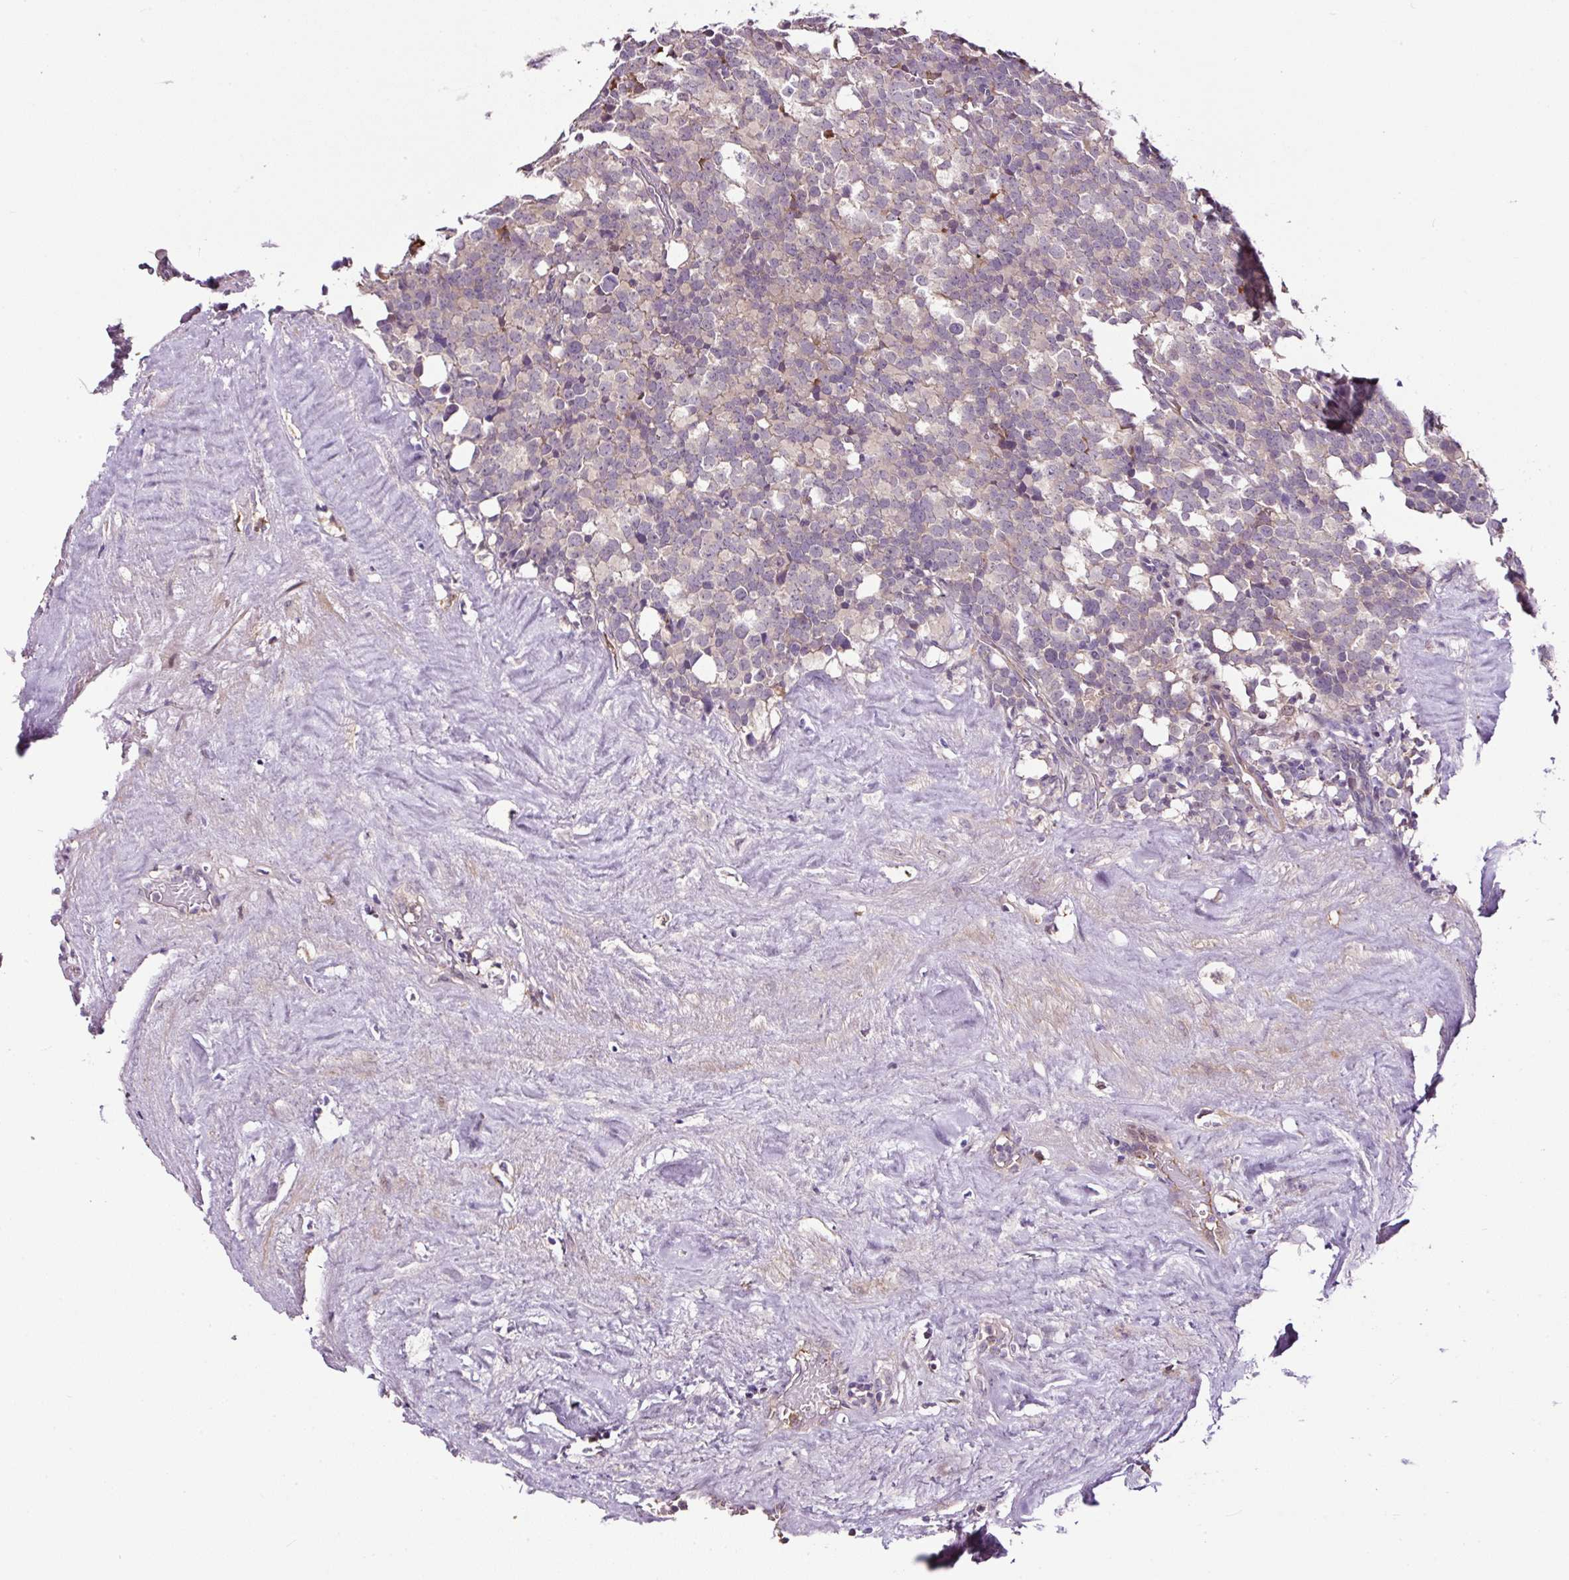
{"staining": {"intensity": "negative", "quantity": "none", "location": "none"}, "tissue": "testis cancer", "cell_type": "Tumor cells", "image_type": "cancer", "snomed": [{"axis": "morphology", "description": "Seminoma, NOS"}, {"axis": "topography", "description": "Testis"}], "caption": "Protein analysis of testis seminoma displays no significant staining in tumor cells.", "gene": "LRRC24", "patient": {"sex": "male", "age": 71}}